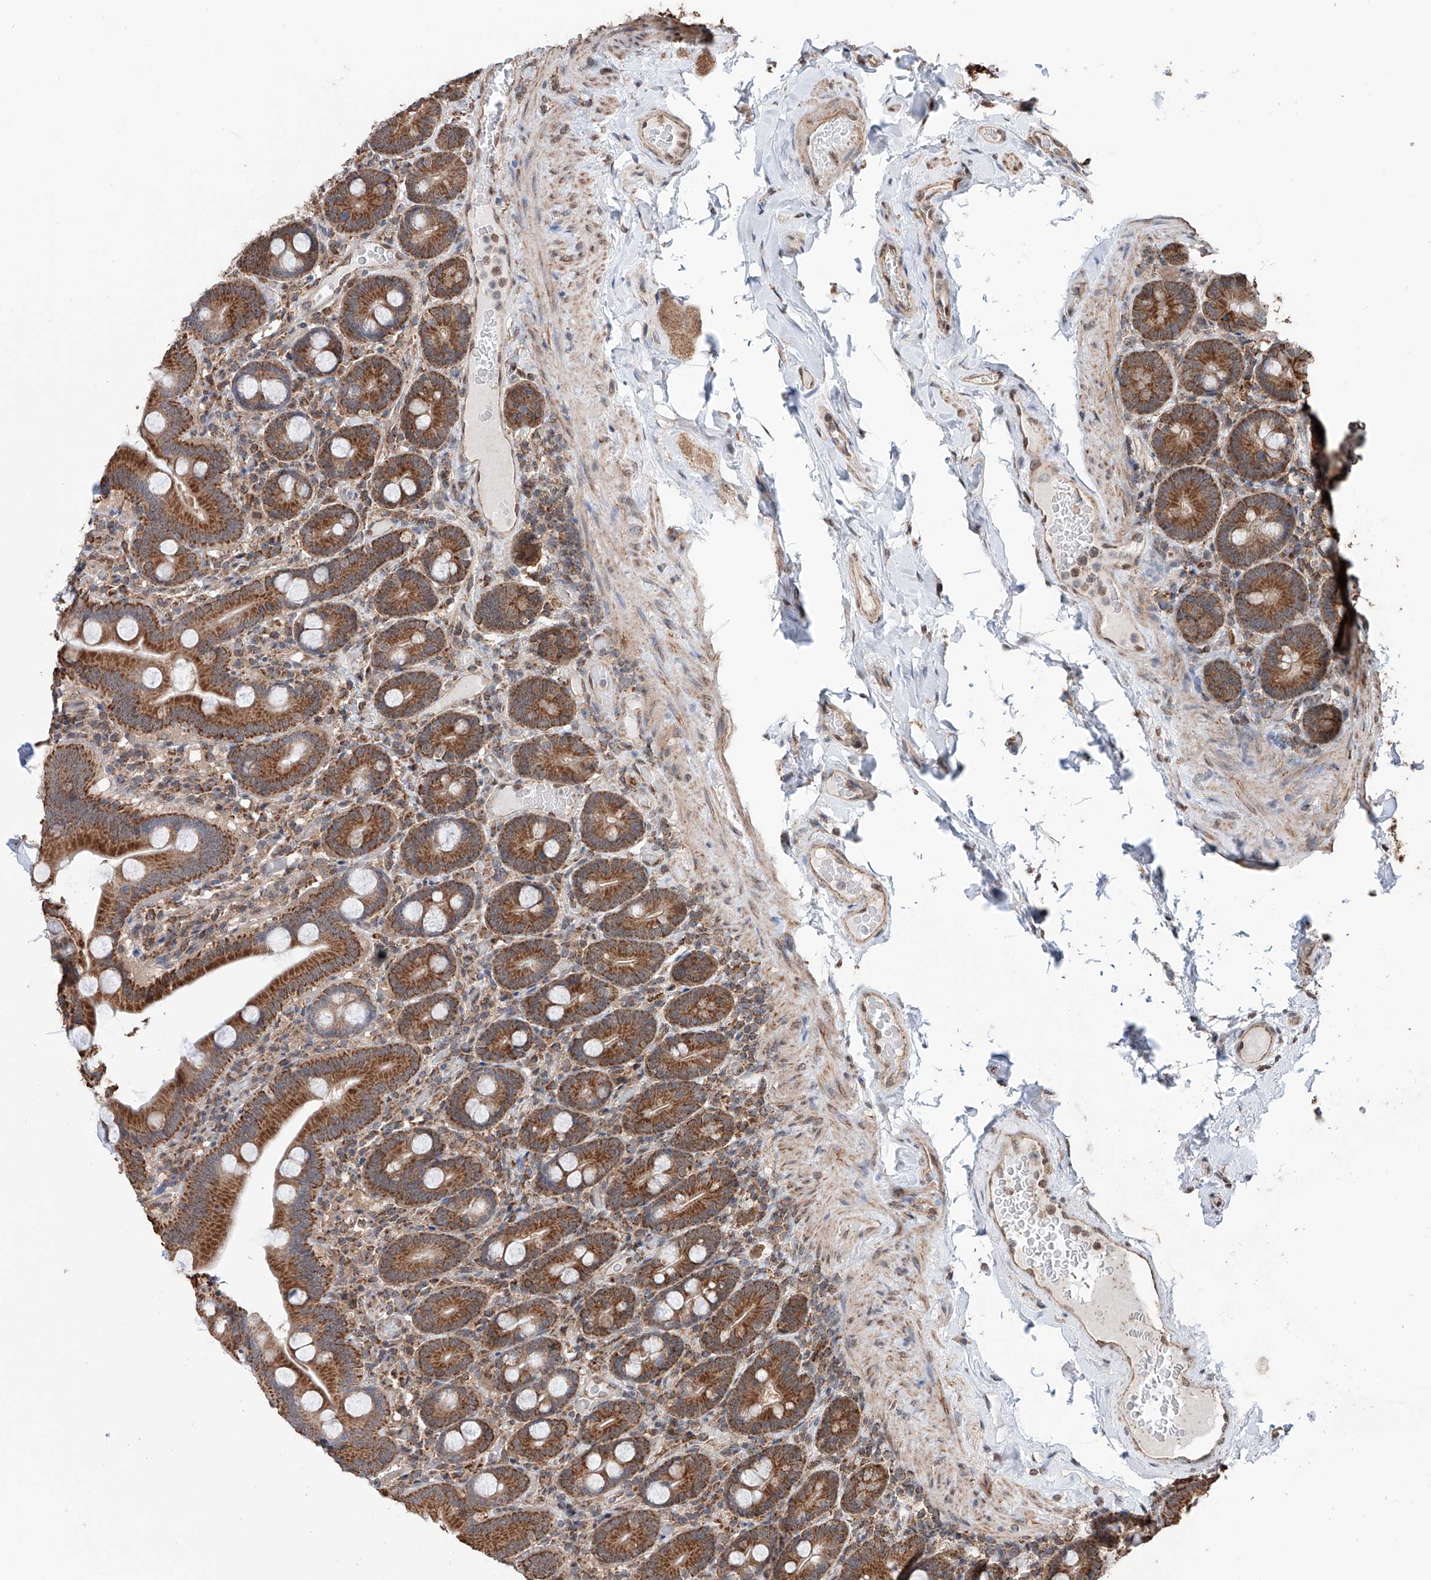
{"staining": {"intensity": "strong", "quantity": ">75%", "location": "cytoplasmic/membranous"}, "tissue": "duodenum", "cell_type": "Glandular cells", "image_type": "normal", "snomed": [{"axis": "morphology", "description": "Normal tissue, NOS"}, {"axis": "topography", "description": "Duodenum"}], "caption": "About >75% of glandular cells in normal duodenum display strong cytoplasmic/membranous protein positivity as visualized by brown immunohistochemical staining.", "gene": "ZNF445", "patient": {"sex": "male", "age": 55}}